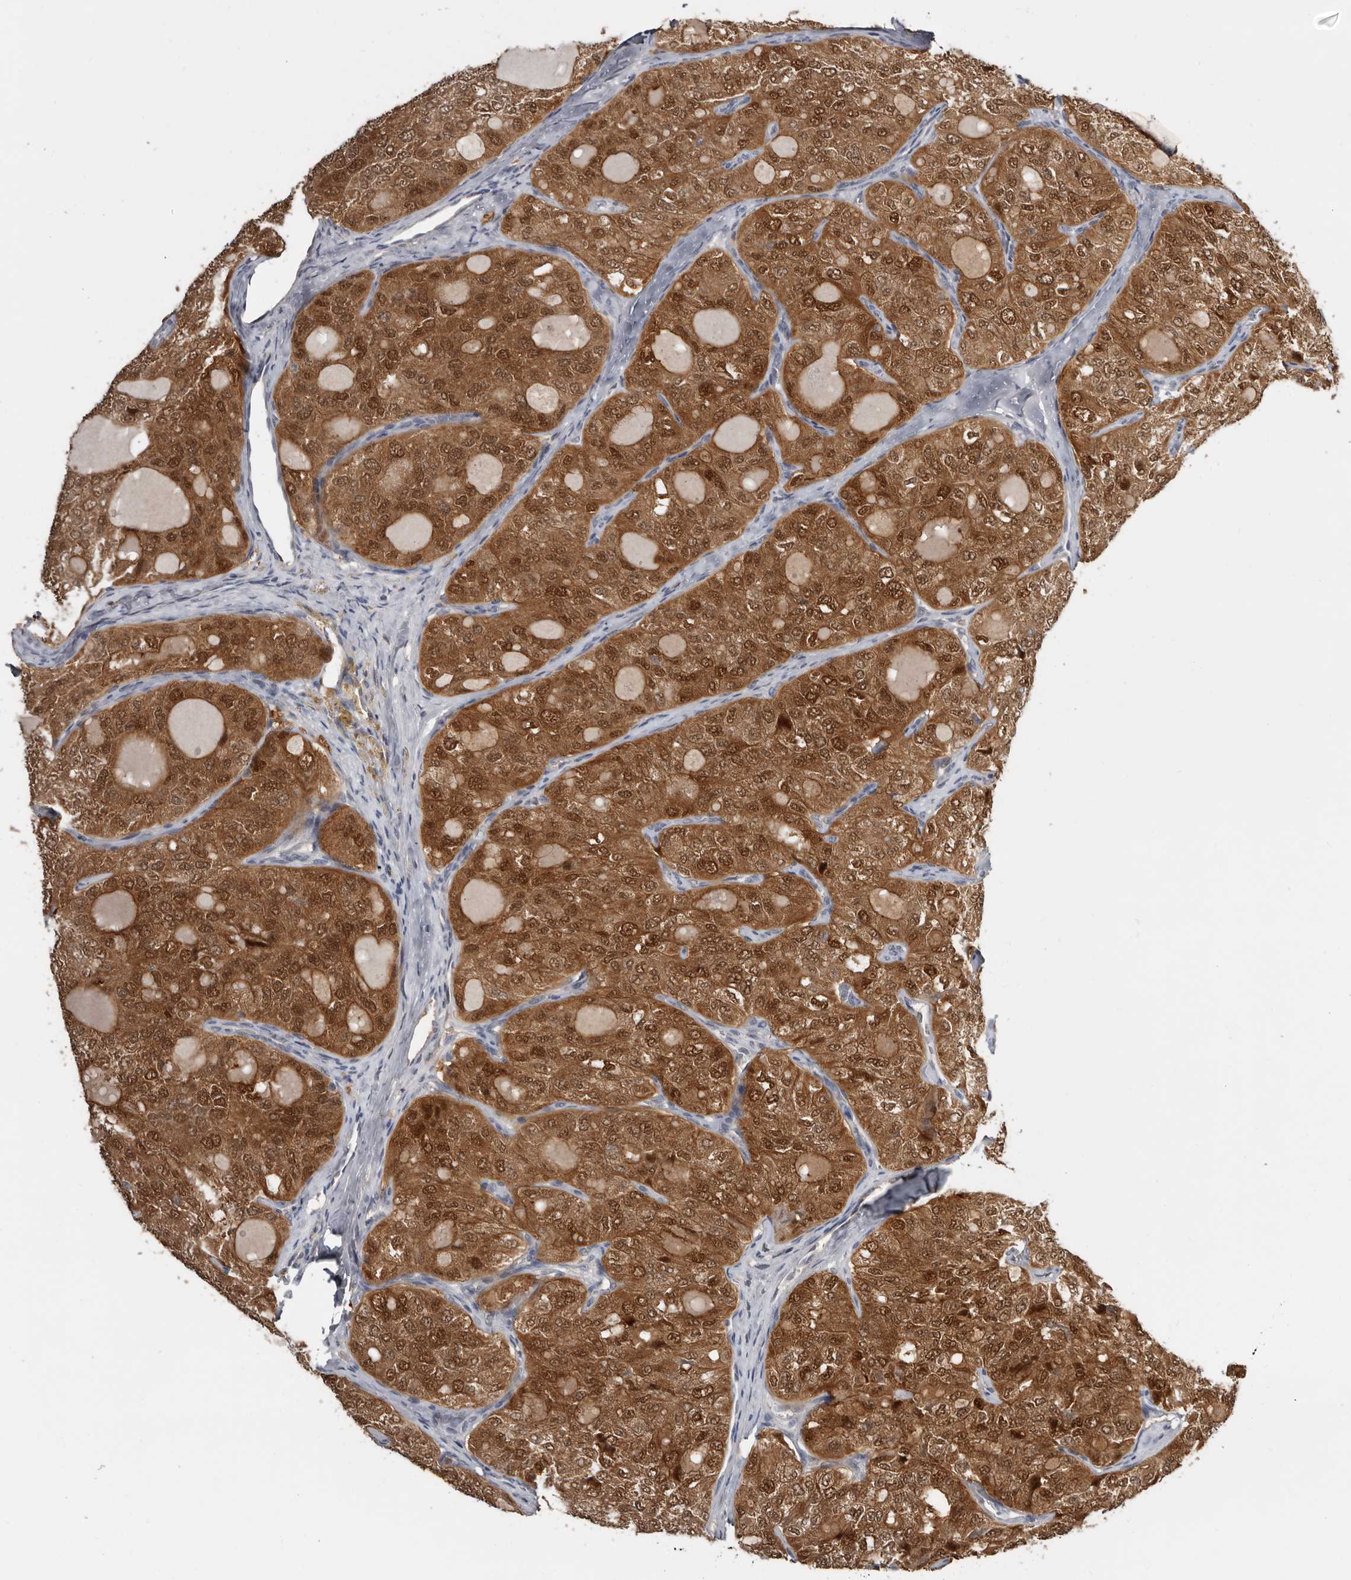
{"staining": {"intensity": "moderate", "quantity": ">75%", "location": "cytoplasmic/membranous,nuclear"}, "tissue": "thyroid cancer", "cell_type": "Tumor cells", "image_type": "cancer", "snomed": [{"axis": "morphology", "description": "Follicular adenoma carcinoma, NOS"}, {"axis": "topography", "description": "Thyroid gland"}], "caption": "Moderate cytoplasmic/membranous and nuclear staining is identified in about >75% of tumor cells in thyroid follicular adenoma carcinoma.", "gene": "RBKS", "patient": {"sex": "male", "age": 75}}